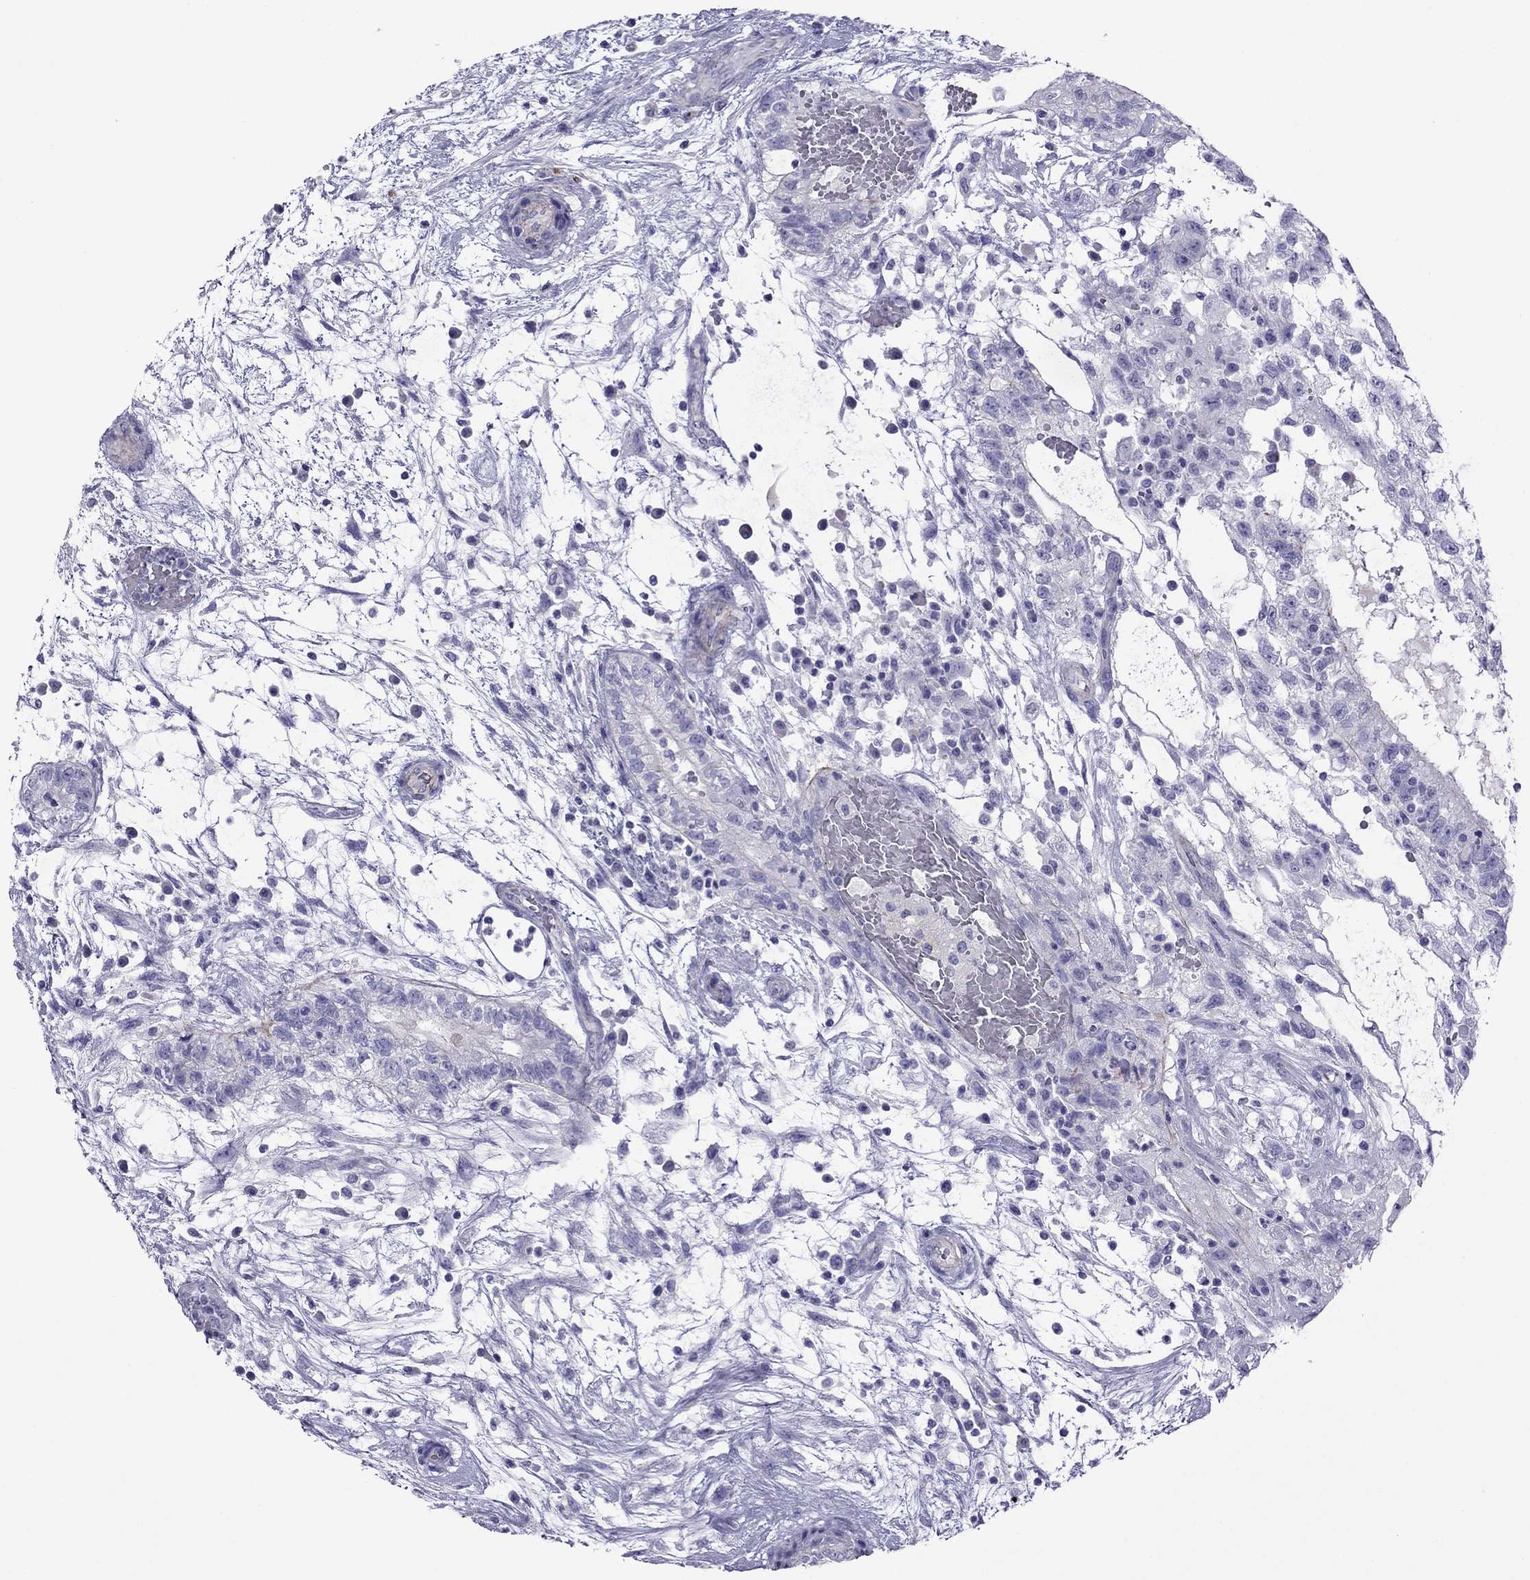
{"staining": {"intensity": "negative", "quantity": "none", "location": "none"}, "tissue": "testis cancer", "cell_type": "Tumor cells", "image_type": "cancer", "snomed": [{"axis": "morphology", "description": "Normal tissue, NOS"}, {"axis": "morphology", "description": "Carcinoma, Embryonal, NOS"}, {"axis": "topography", "description": "Testis"}, {"axis": "topography", "description": "Epididymis"}], "caption": "Tumor cells show no significant protein positivity in testis cancer (embryonal carcinoma).", "gene": "MYL11", "patient": {"sex": "male", "age": 32}}